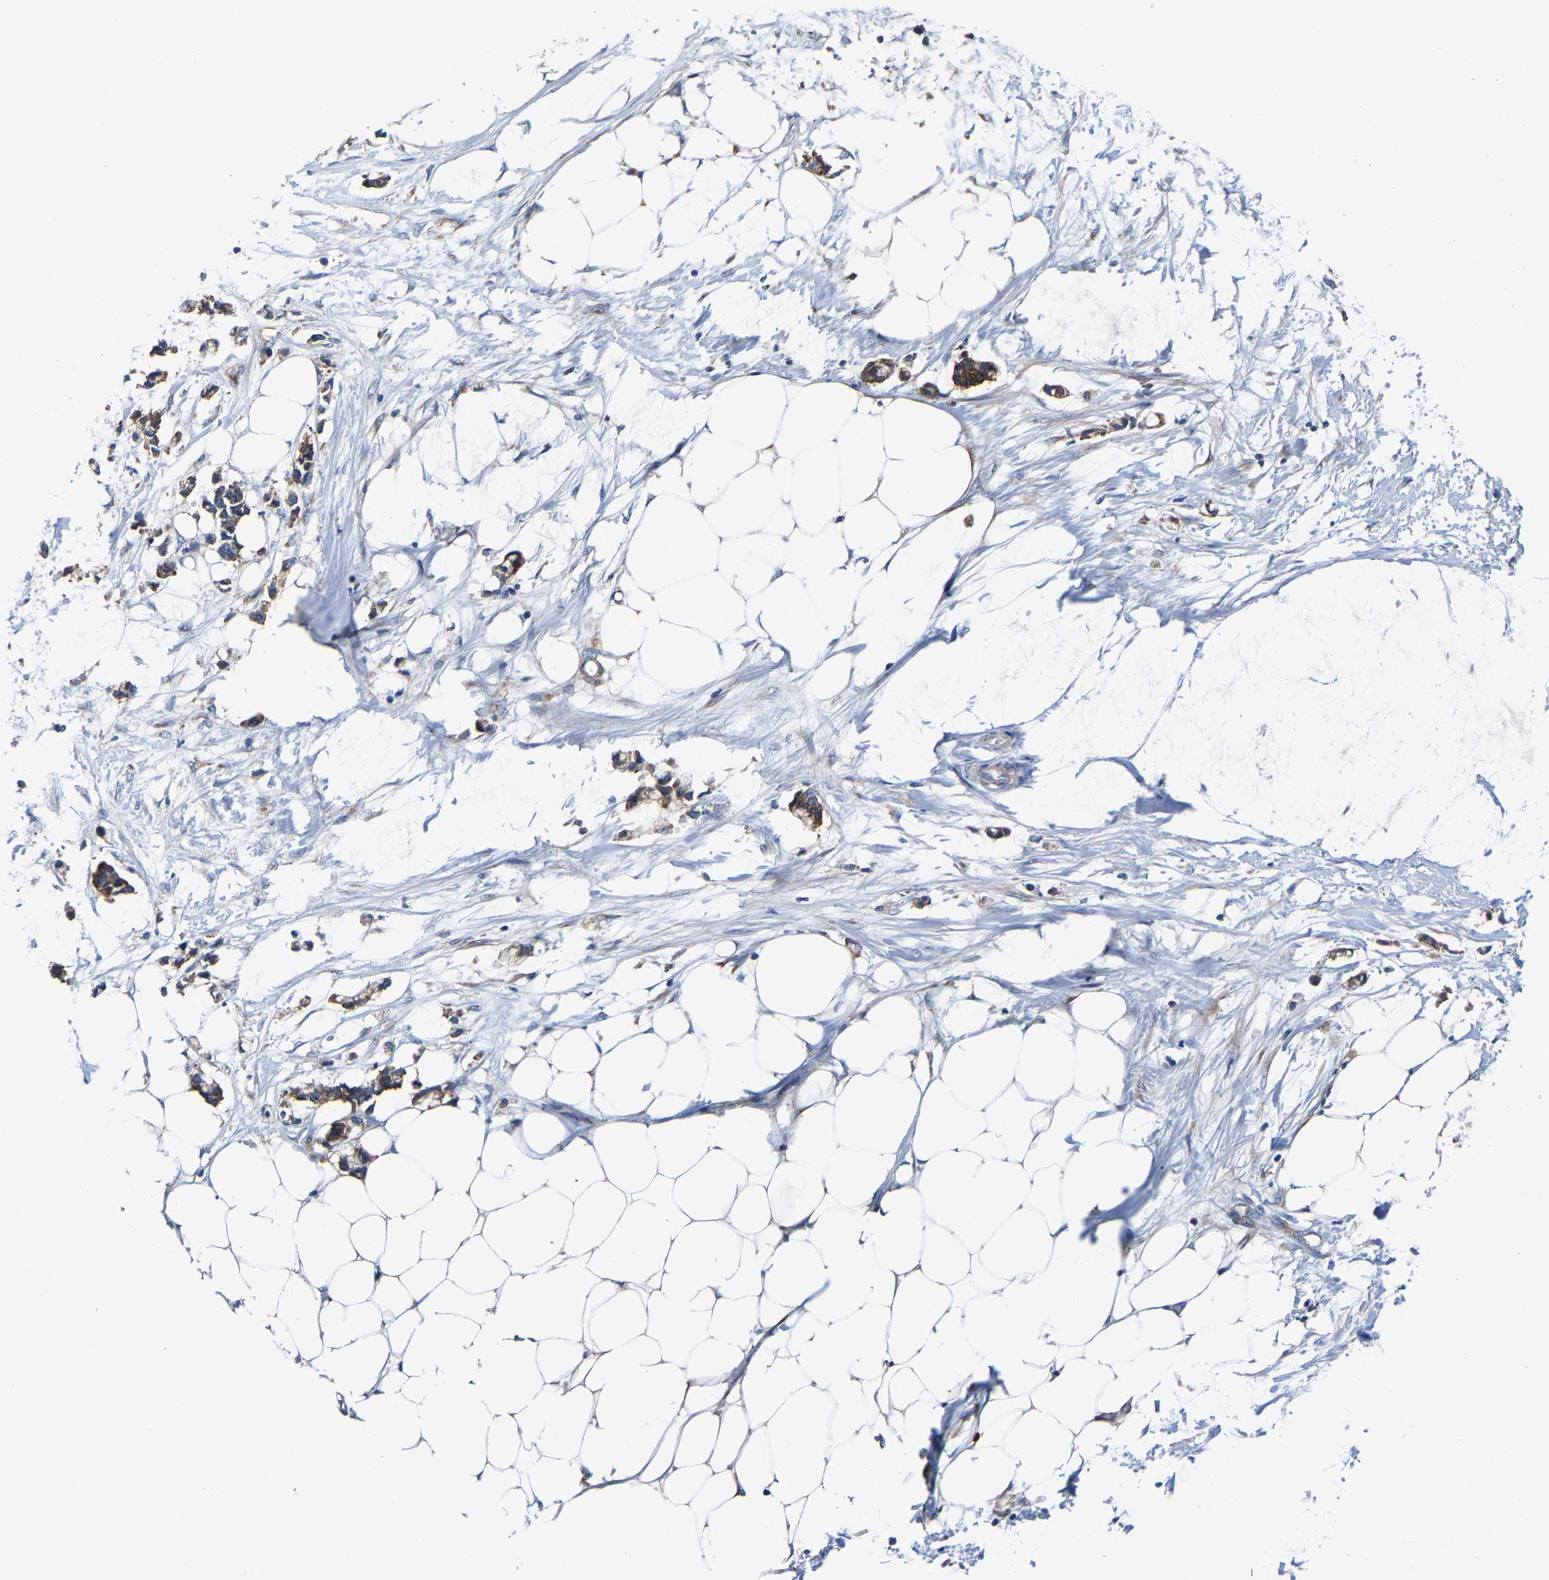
{"staining": {"intensity": "weak", "quantity": ">75%", "location": "cytoplasmic/membranous"}, "tissue": "adipose tissue", "cell_type": "Adipocytes", "image_type": "normal", "snomed": [{"axis": "morphology", "description": "Normal tissue, NOS"}, {"axis": "morphology", "description": "Adenocarcinoma, NOS"}, {"axis": "topography", "description": "Colon"}, {"axis": "topography", "description": "Peripheral nerve tissue"}], "caption": "Immunohistochemical staining of normal adipose tissue displays weak cytoplasmic/membranous protein expression in approximately >75% of adipocytes. (Brightfield microscopy of DAB IHC at high magnification).", "gene": "SLC12A2", "patient": {"sex": "male", "age": 14}}